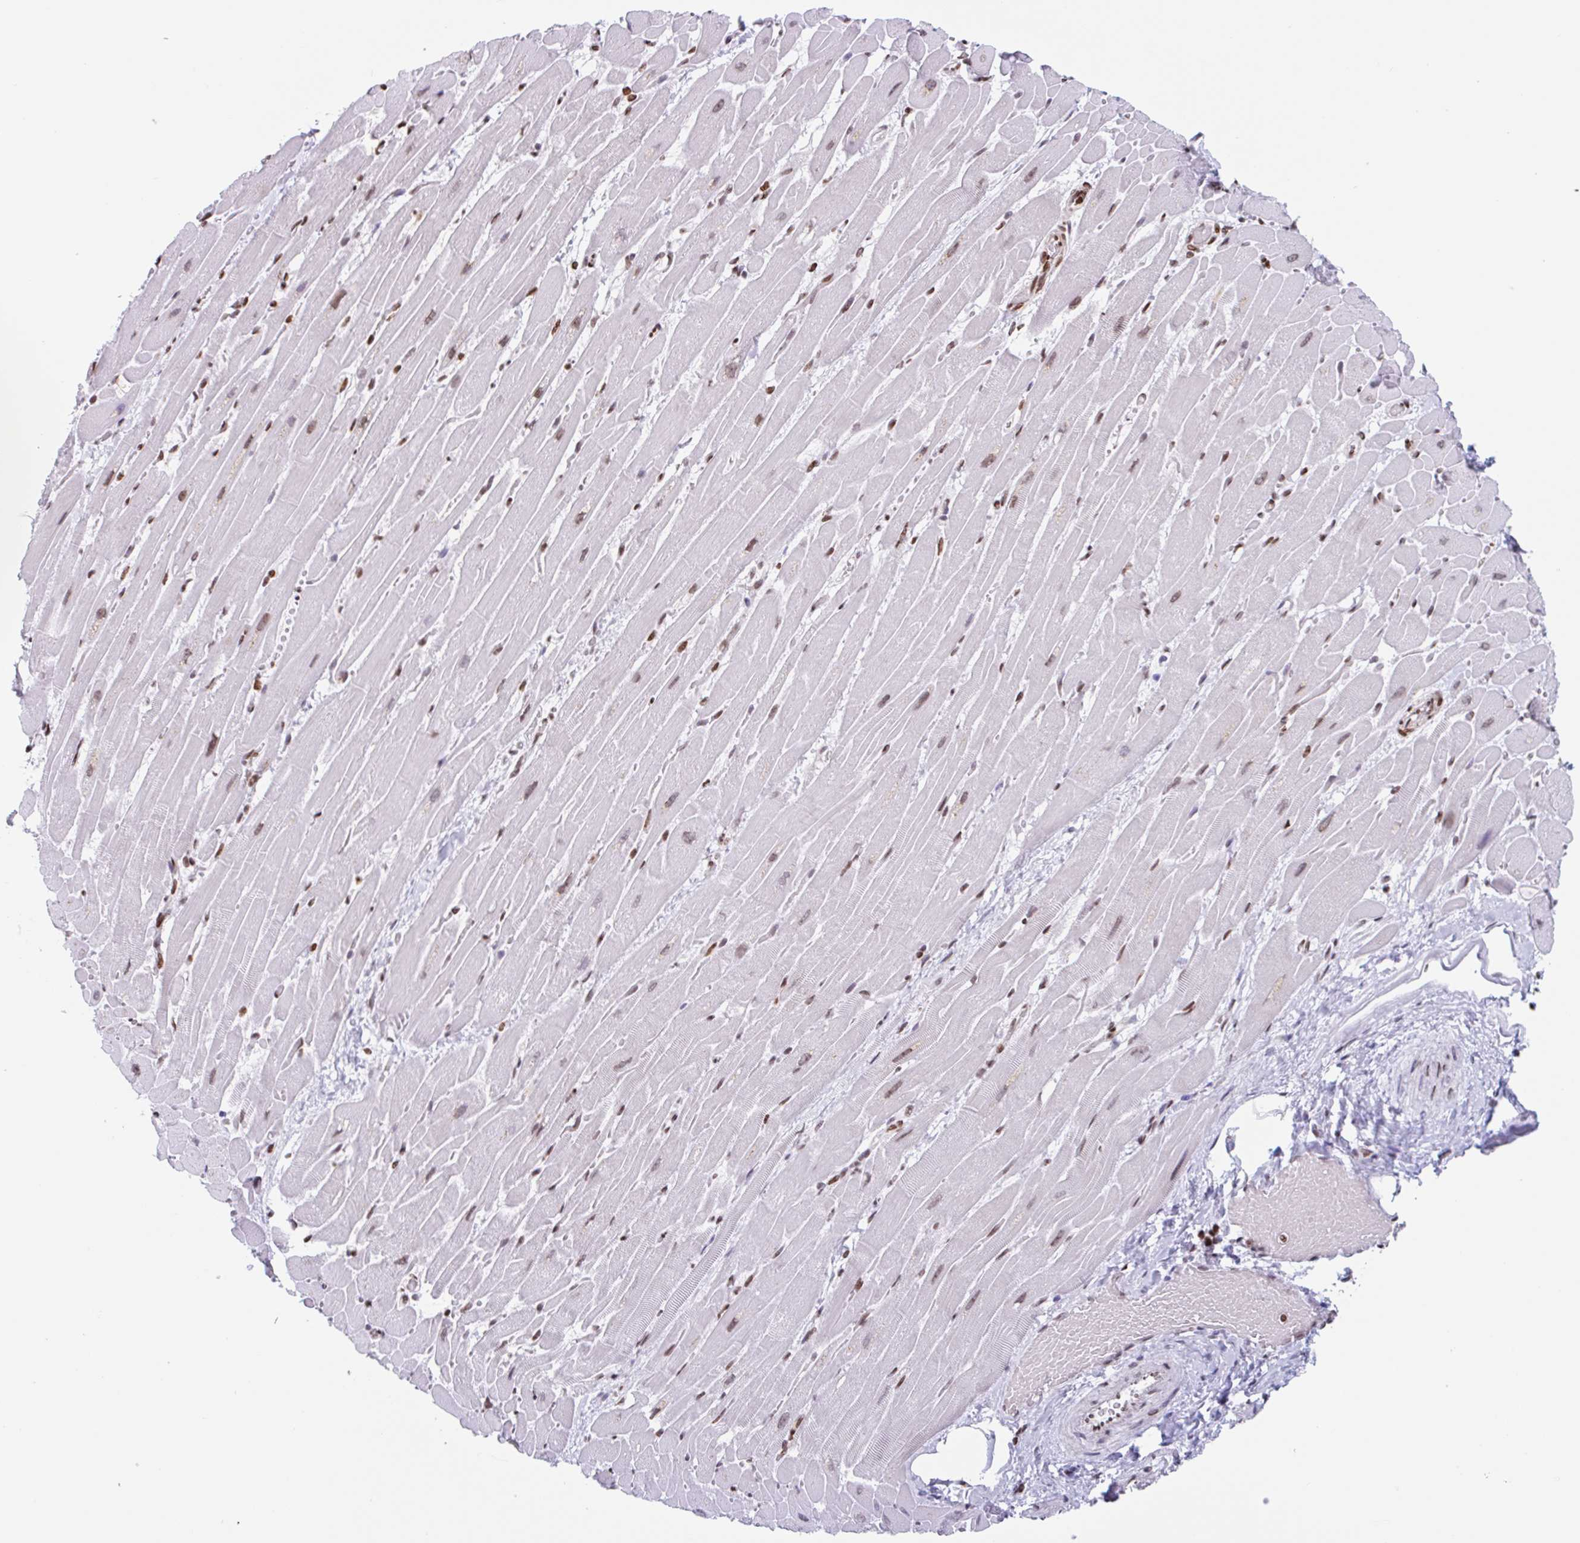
{"staining": {"intensity": "moderate", "quantity": ">75%", "location": "nuclear"}, "tissue": "heart muscle", "cell_type": "Cardiomyocytes", "image_type": "normal", "snomed": [{"axis": "morphology", "description": "Normal tissue, NOS"}, {"axis": "topography", "description": "Heart"}], "caption": "Heart muscle stained with DAB (3,3'-diaminobenzidine) IHC exhibits medium levels of moderate nuclear positivity in approximately >75% of cardiomyocytes. (Stains: DAB (3,3'-diaminobenzidine) in brown, nuclei in blue, Microscopy: brightfield microscopy at high magnification).", "gene": "NOL6", "patient": {"sex": "male", "age": 37}}